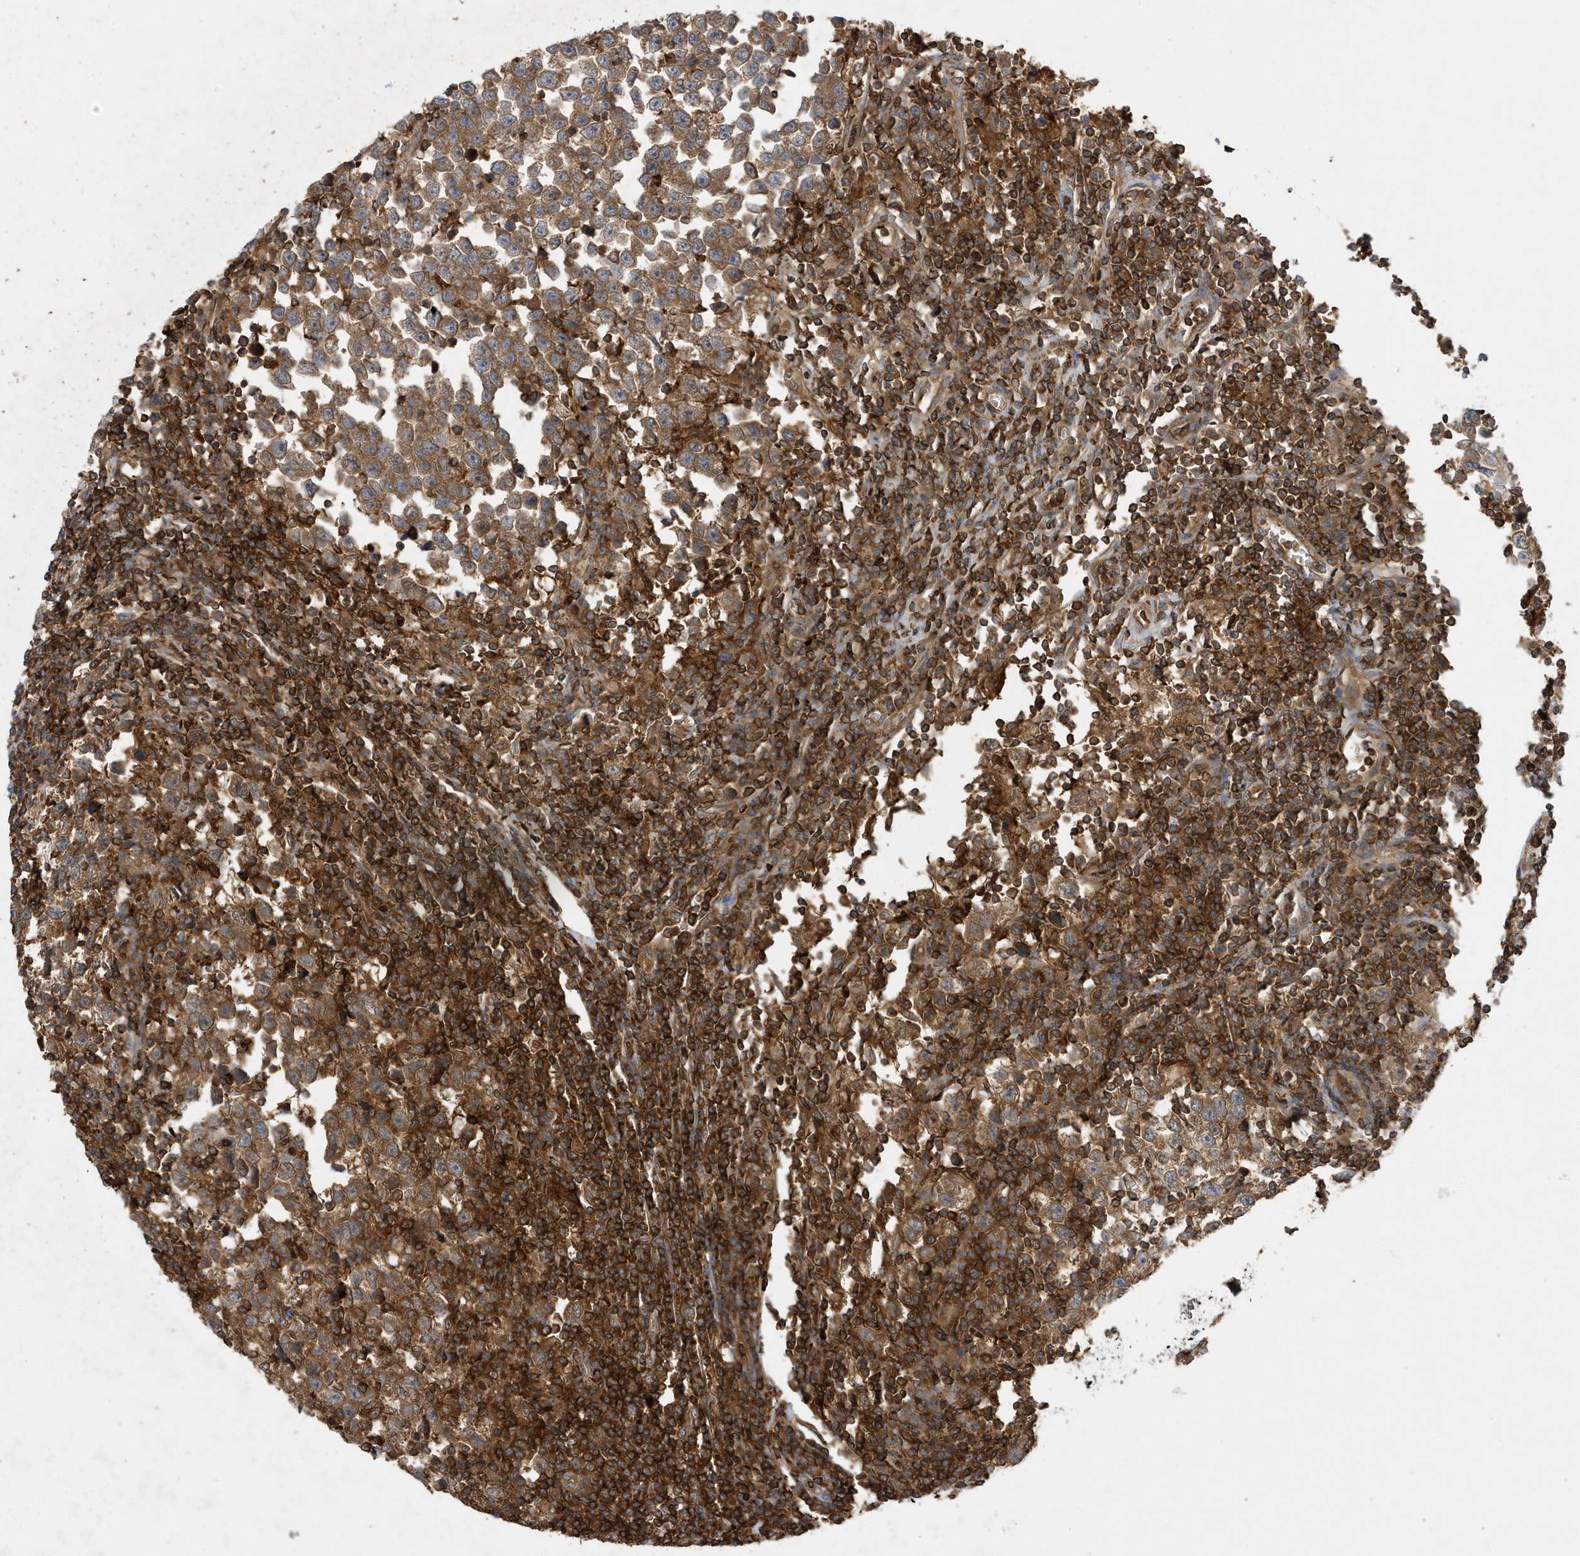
{"staining": {"intensity": "moderate", "quantity": ">75%", "location": "cytoplasmic/membranous"}, "tissue": "testis cancer", "cell_type": "Tumor cells", "image_type": "cancer", "snomed": [{"axis": "morphology", "description": "Normal tissue, NOS"}, {"axis": "morphology", "description": "Seminoma, NOS"}, {"axis": "topography", "description": "Testis"}], "caption": "Tumor cells exhibit moderate cytoplasmic/membranous positivity in approximately >75% of cells in testis cancer (seminoma). The staining was performed using DAB (3,3'-diaminobenzidine), with brown indicating positive protein expression. Nuclei are stained blue with hematoxylin.", "gene": "LAPTM4A", "patient": {"sex": "male", "age": 43}}